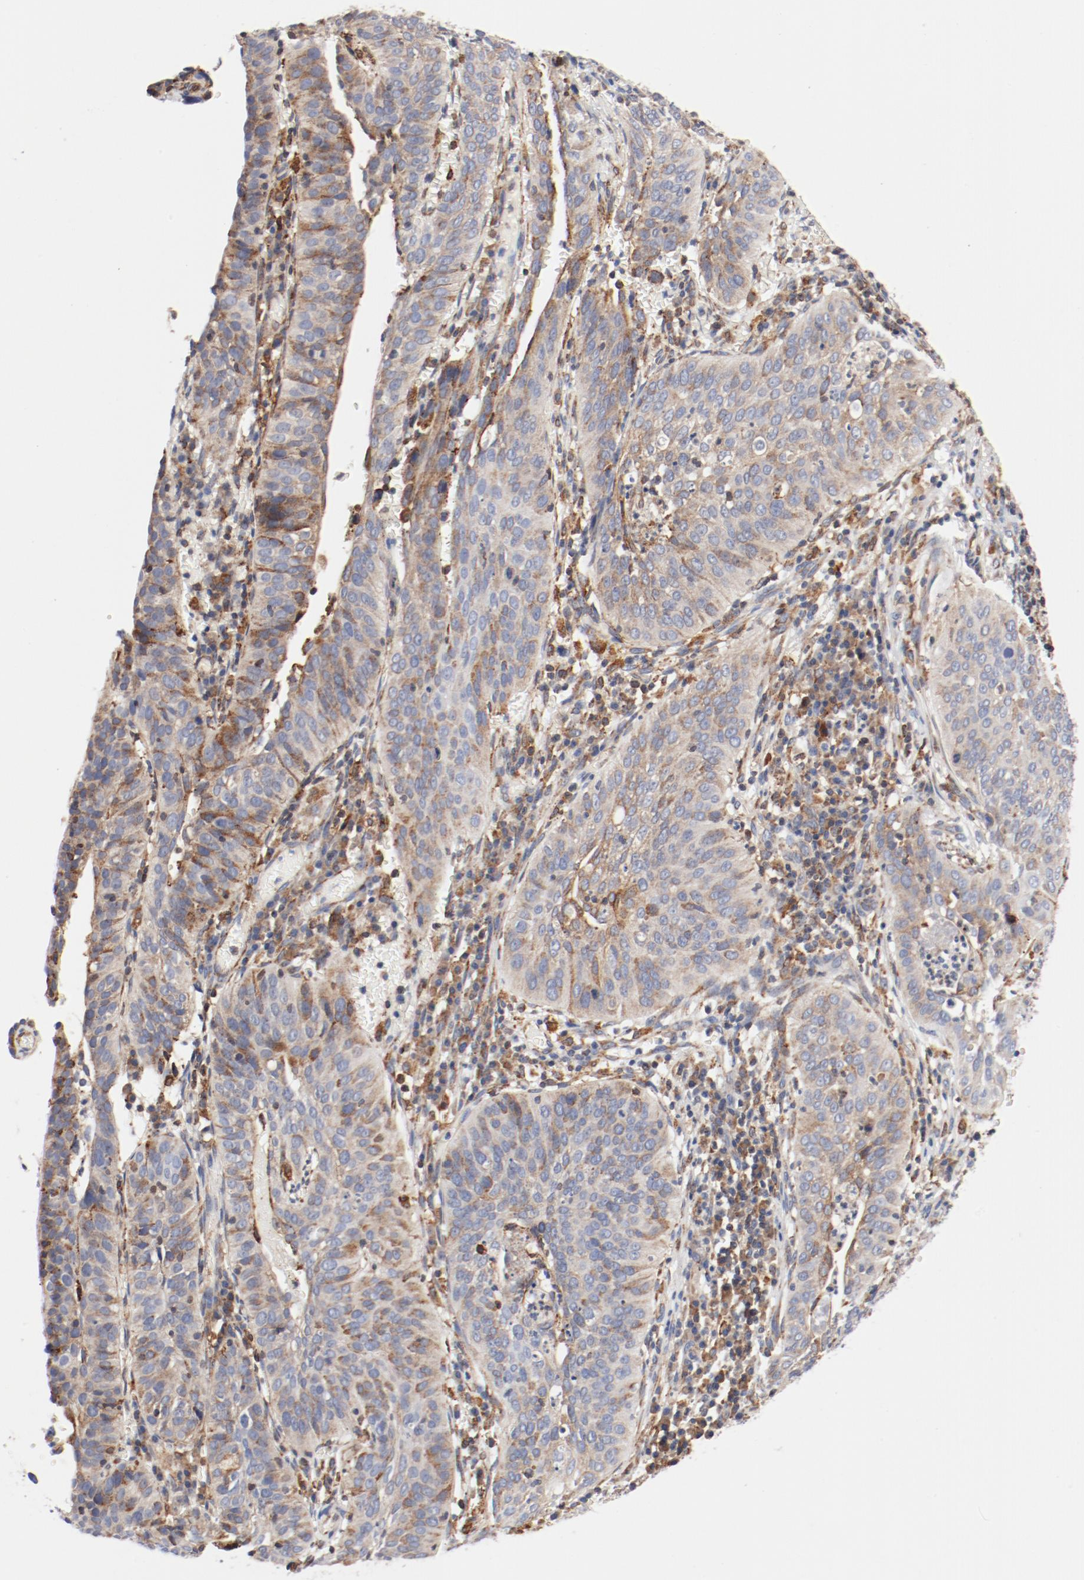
{"staining": {"intensity": "moderate", "quantity": ">75%", "location": "cytoplasmic/membranous"}, "tissue": "cervical cancer", "cell_type": "Tumor cells", "image_type": "cancer", "snomed": [{"axis": "morphology", "description": "Squamous cell carcinoma, NOS"}, {"axis": "topography", "description": "Cervix"}], "caption": "Immunohistochemical staining of cervical squamous cell carcinoma shows medium levels of moderate cytoplasmic/membranous staining in approximately >75% of tumor cells.", "gene": "PDPK1", "patient": {"sex": "female", "age": 39}}